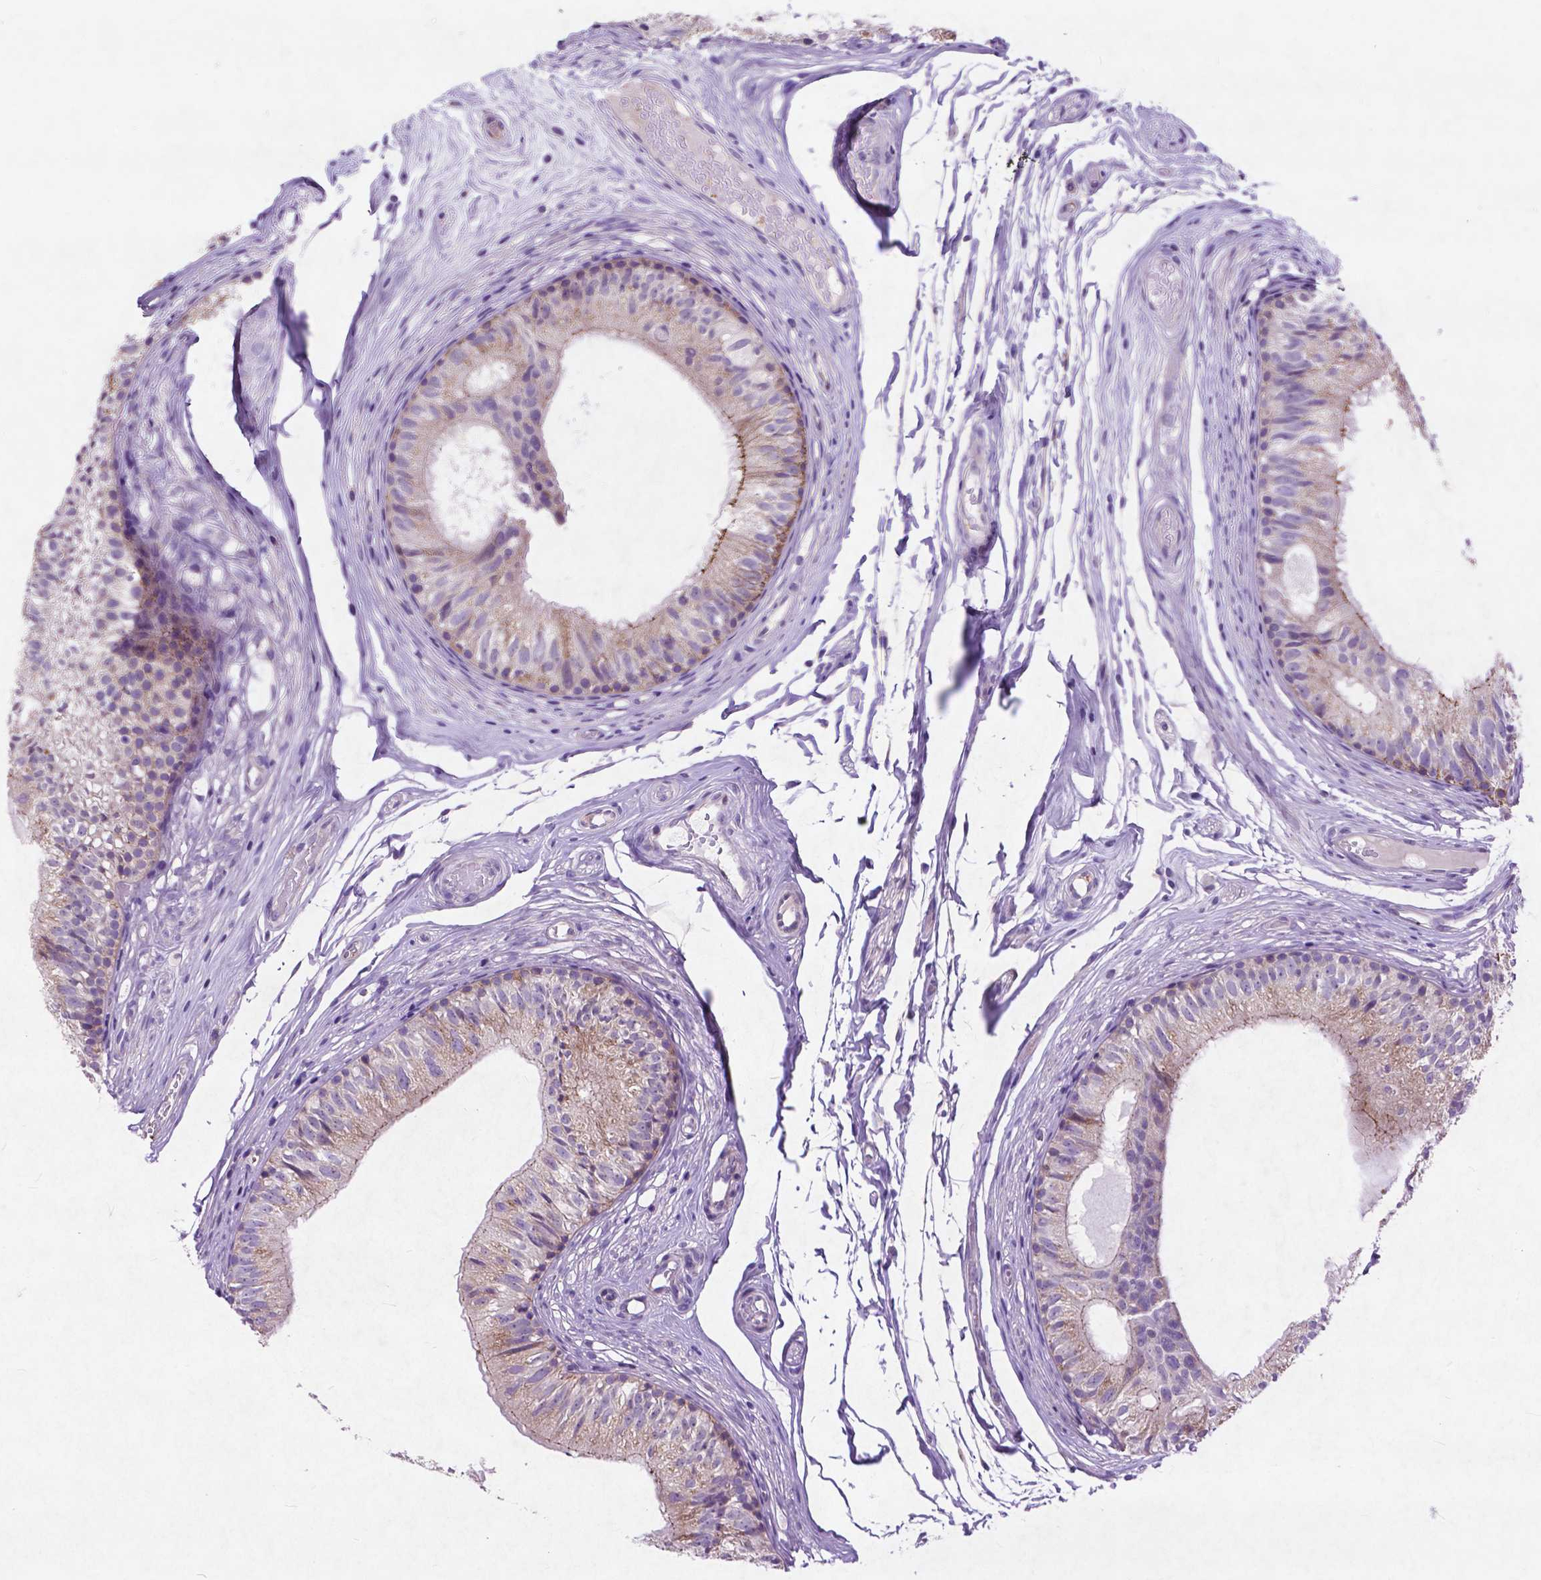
{"staining": {"intensity": "weak", "quantity": "25%-75%", "location": "cytoplasmic/membranous"}, "tissue": "epididymis", "cell_type": "Glandular cells", "image_type": "normal", "snomed": [{"axis": "morphology", "description": "Normal tissue, NOS"}, {"axis": "topography", "description": "Epididymis"}], "caption": "Epididymis was stained to show a protein in brown. There is low levels of weak cytoplasmic/membranous expression in about 25%-75% of glandular cells. The staining is performed using DAB brown chromogen to label protein expression. The nuclei are counter-stained blue using hematoxylin.", "gene": "ATG4D", "patient": {"sex": "male", "age": 29}}